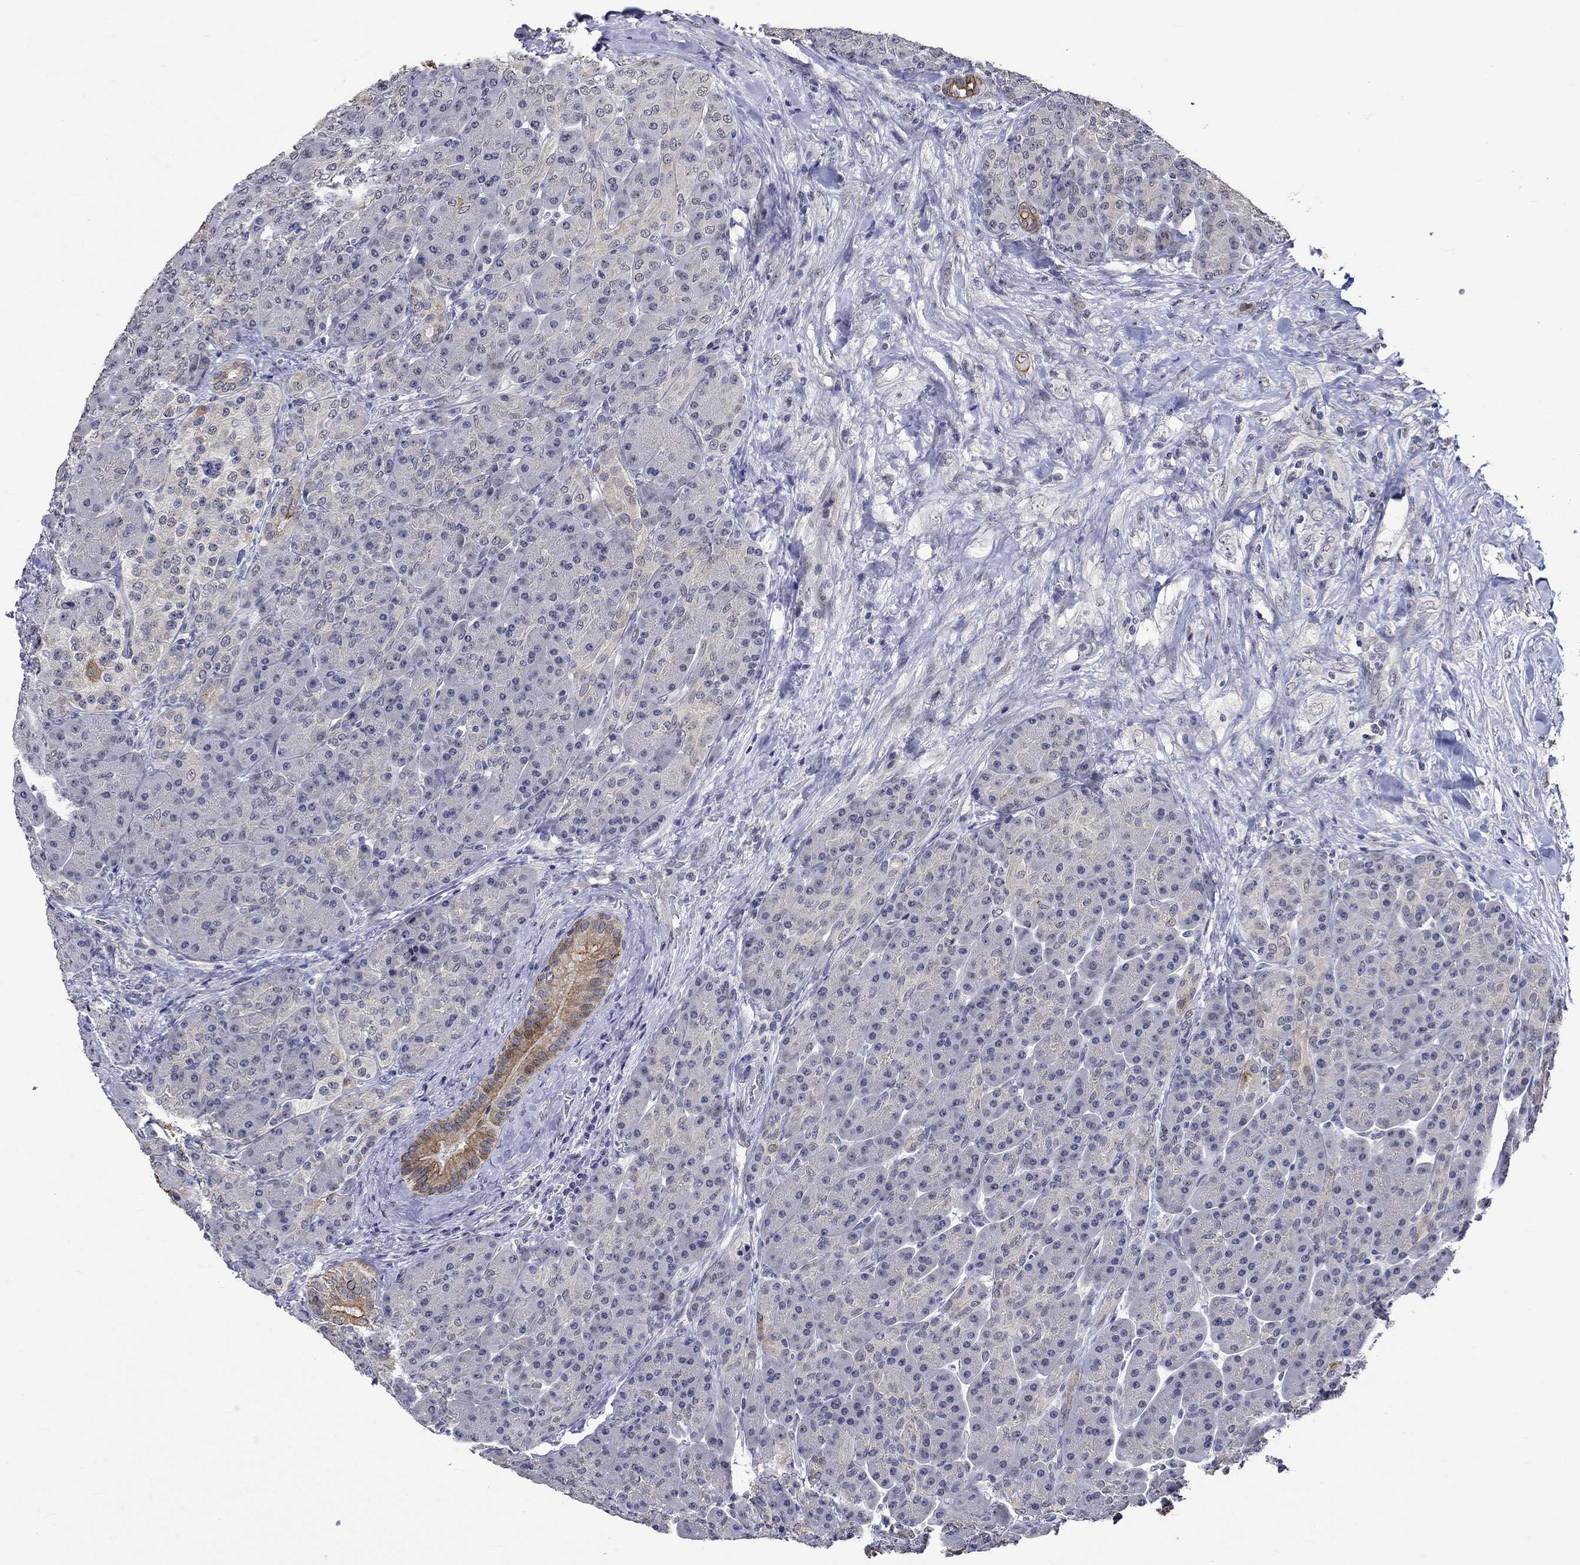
{"staining": {"intensity": "moderate", "quantity": "<25%", "location": "cytoplasmic/membranous"}, "tissue": "pancreas", "cell_type": "Exocrine glandular cells", "image_type": "normal", "snomed": [{"axis": "morphology", "description": "Normal tissue, NOS"}, {"axis": "topography", "description": "Pancreas"}], "caption": "Protein expression analysis of normal pancreas exhibits moderate cytoplasmic/membranous expression in approximately <25% of exocrine glandular cells. (DAB IHC, brown staining for protein, blue staining for nuclei).", "gene": "DDX3Y", "patient": {"sex": "male", "age": 70}}